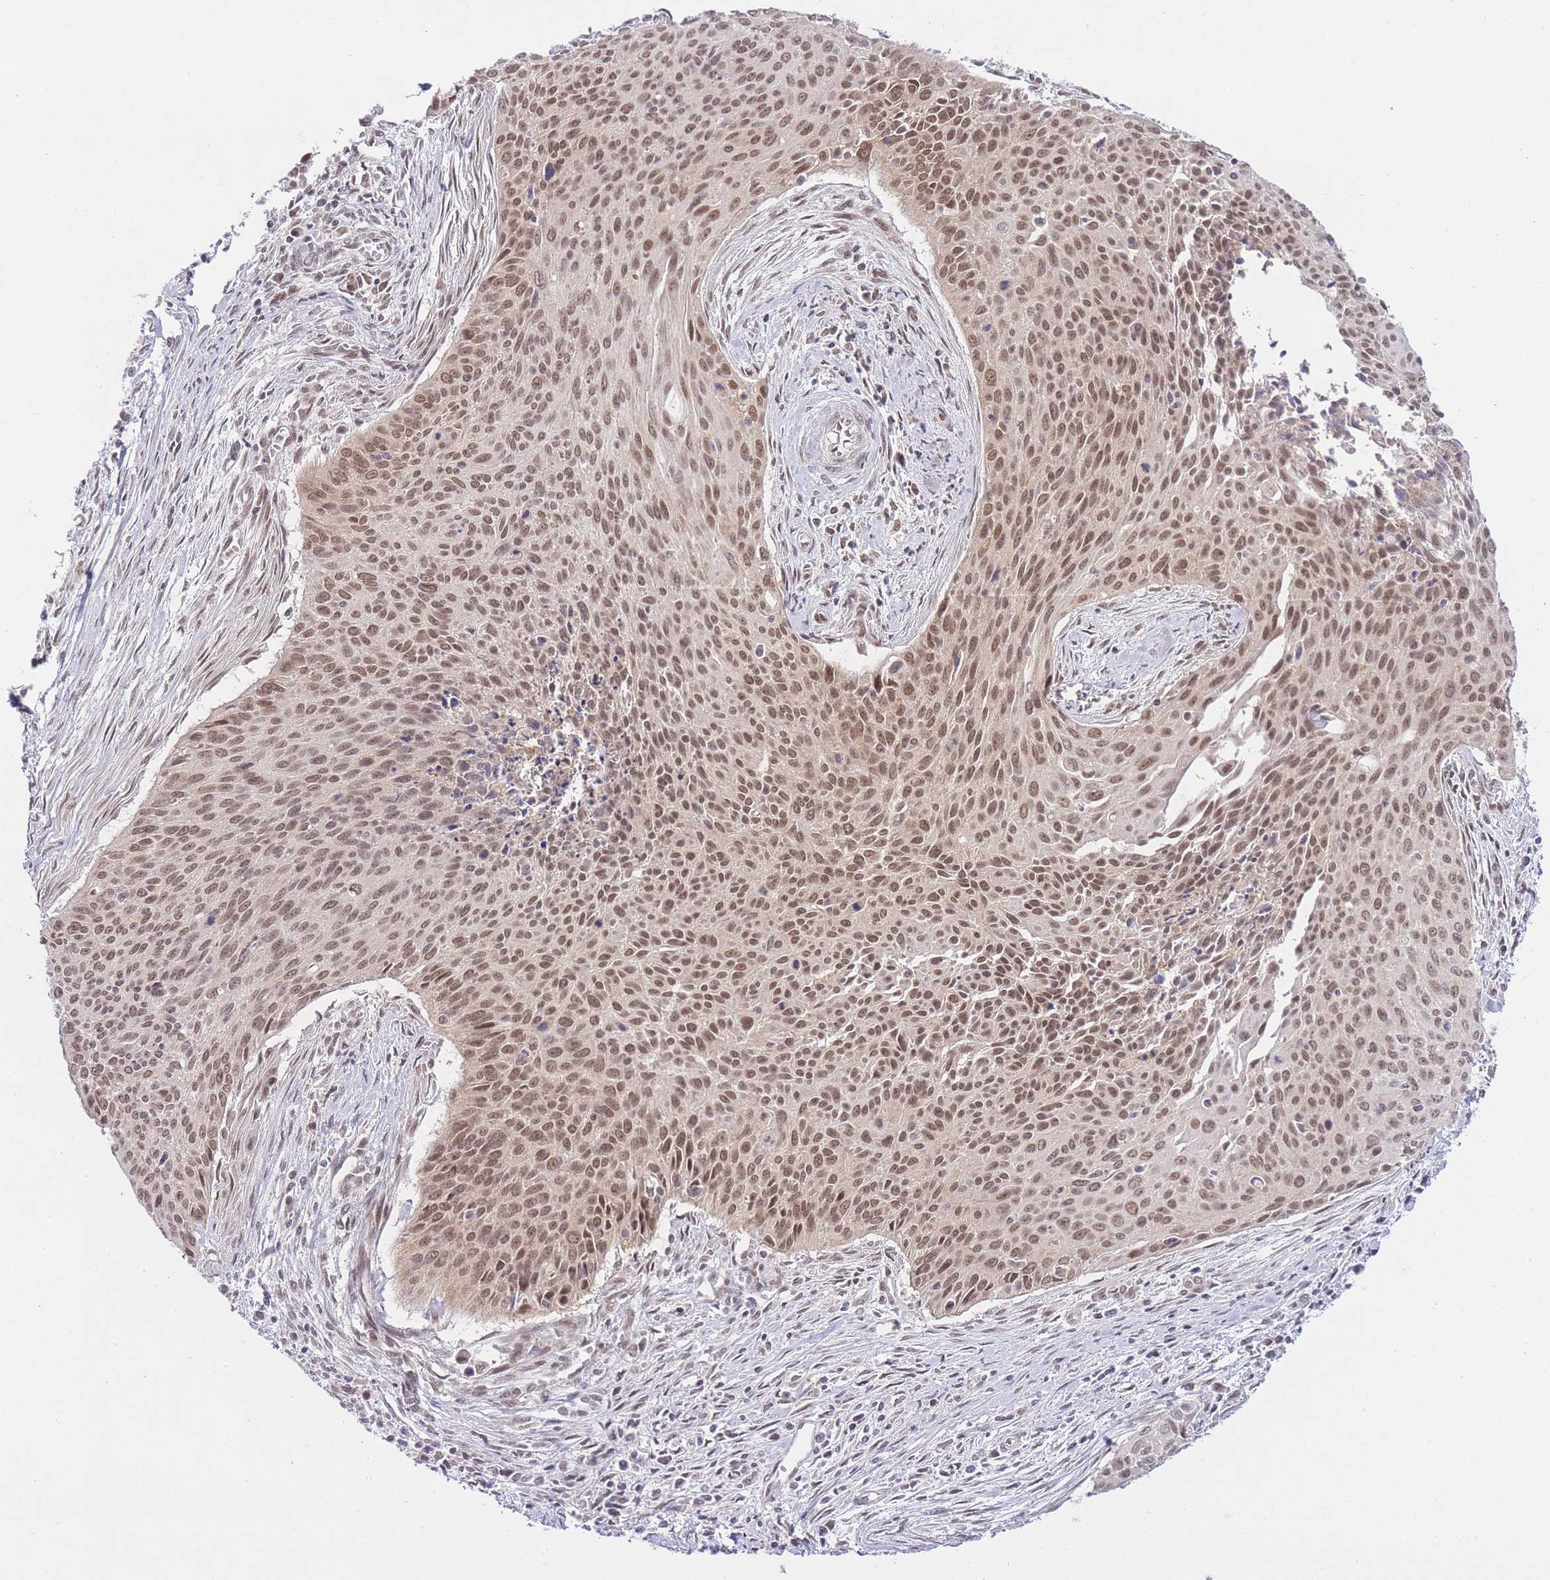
{"staining": {"intensity": "moderate", "quantity": ">75%", "location": "nuclear"}, "tissue": "cervical cancer", "cell_type": "Tumor cells", "image_type": "cancer", "snomed": [{"axis": "morphology", "description": "Squamous cell carcinoma, NOS"}, {"axis": "topography", "description": "Cervix"}], "caption": "This is a photomicrograph of immunohistochemistry staining of cervical cancer, which shows moderate positivity in the nuclear of tumor cells.", "gene": "TMED3", "patient": {"sex": "female", "age": 55}}